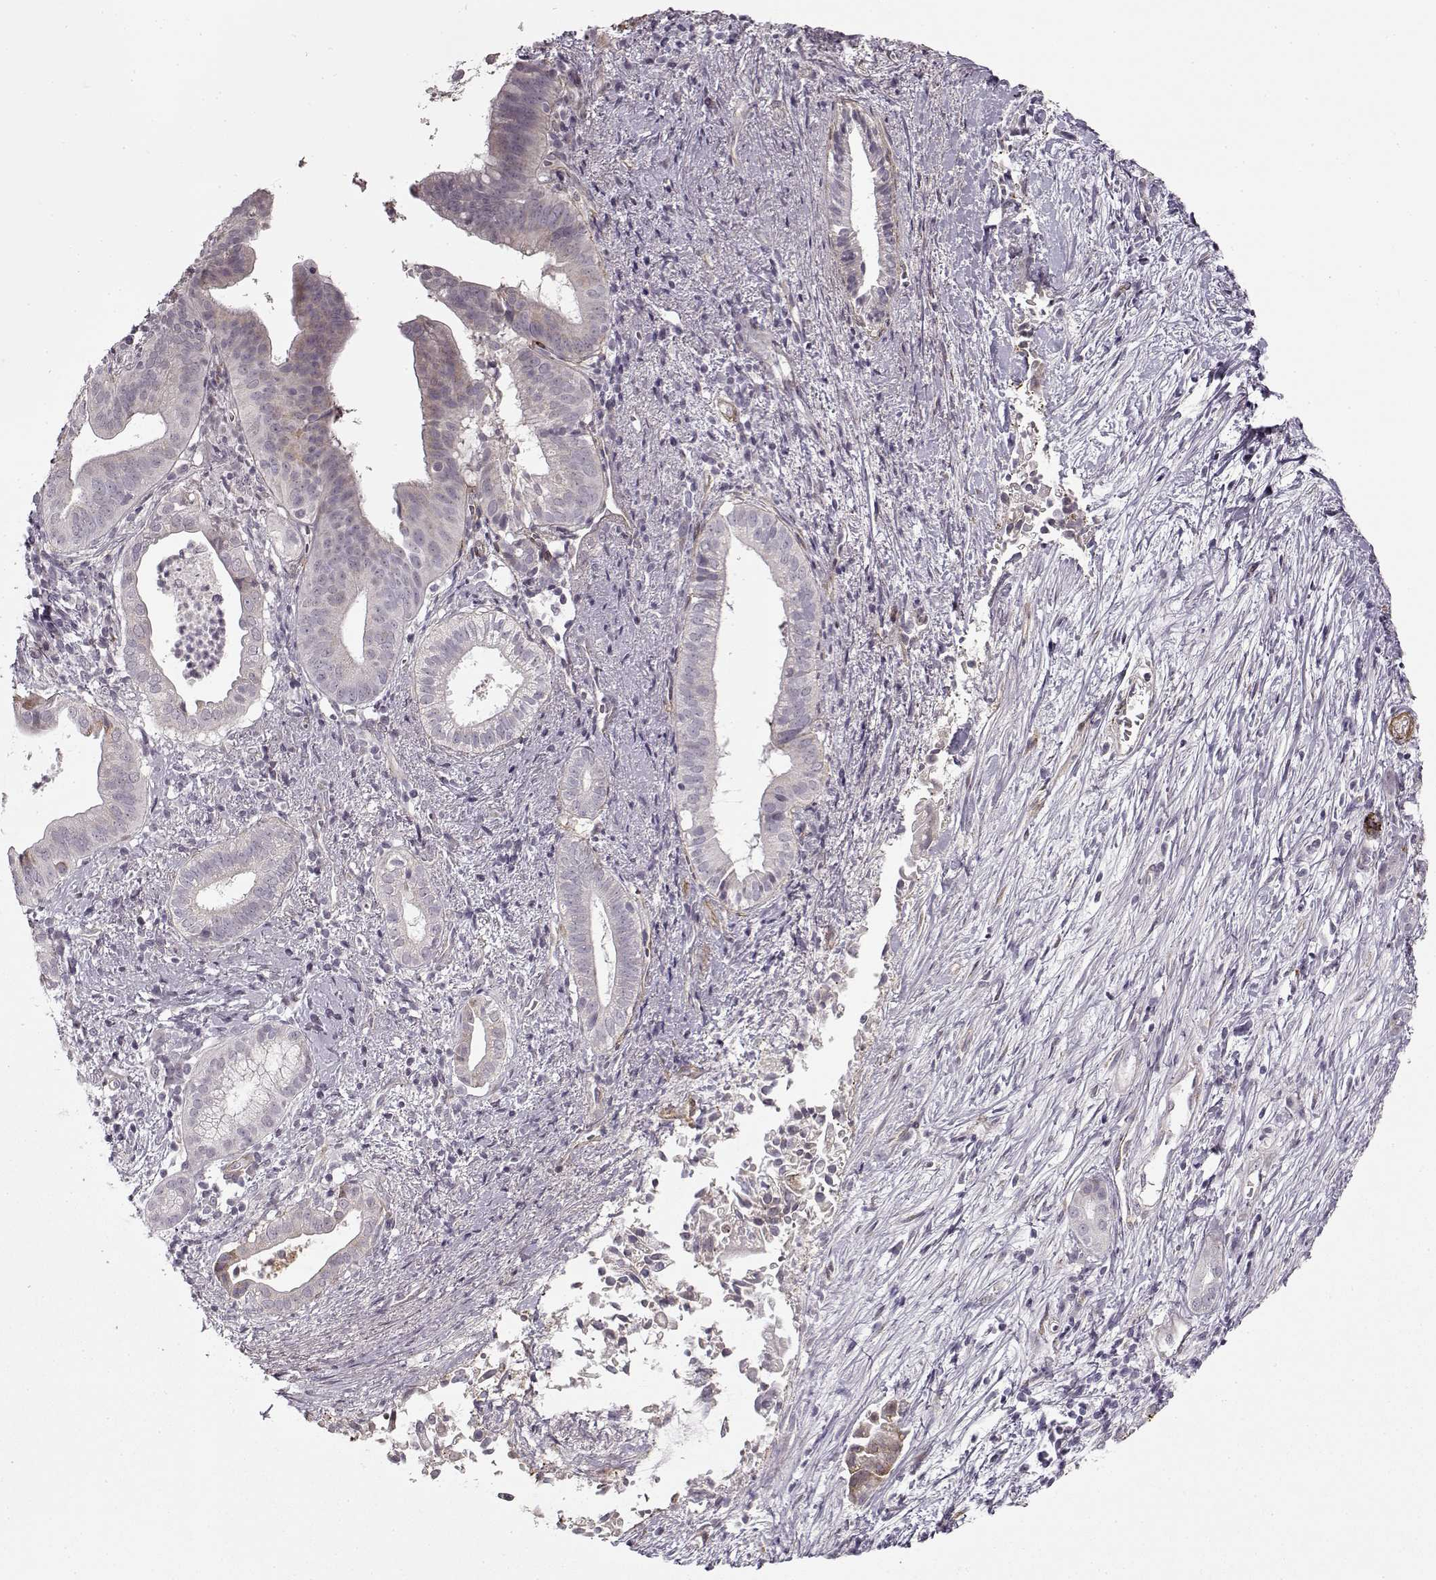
{"staining": {"intensity": "negative", "quantity": "none", "location": "none"}, "tissue": "pancreatic cancer", "cell_type": "Tumor cells", "image_type": "cancer", "snomed": [{"axis": "morphology", "description": "Adenocarcinoma, NOS"}, {"axis": "topography", "description": "Pancreas"}], "caption": "This image is of pancreatic cancer (adenocarcinoma) stained with immunohistochemistry to label a protein in brown with the nuclei are counter-stained blue. There is no expression in tumor cells.", "gene": "LAMB2", "patient": {"sex": "male", "age": 61}}